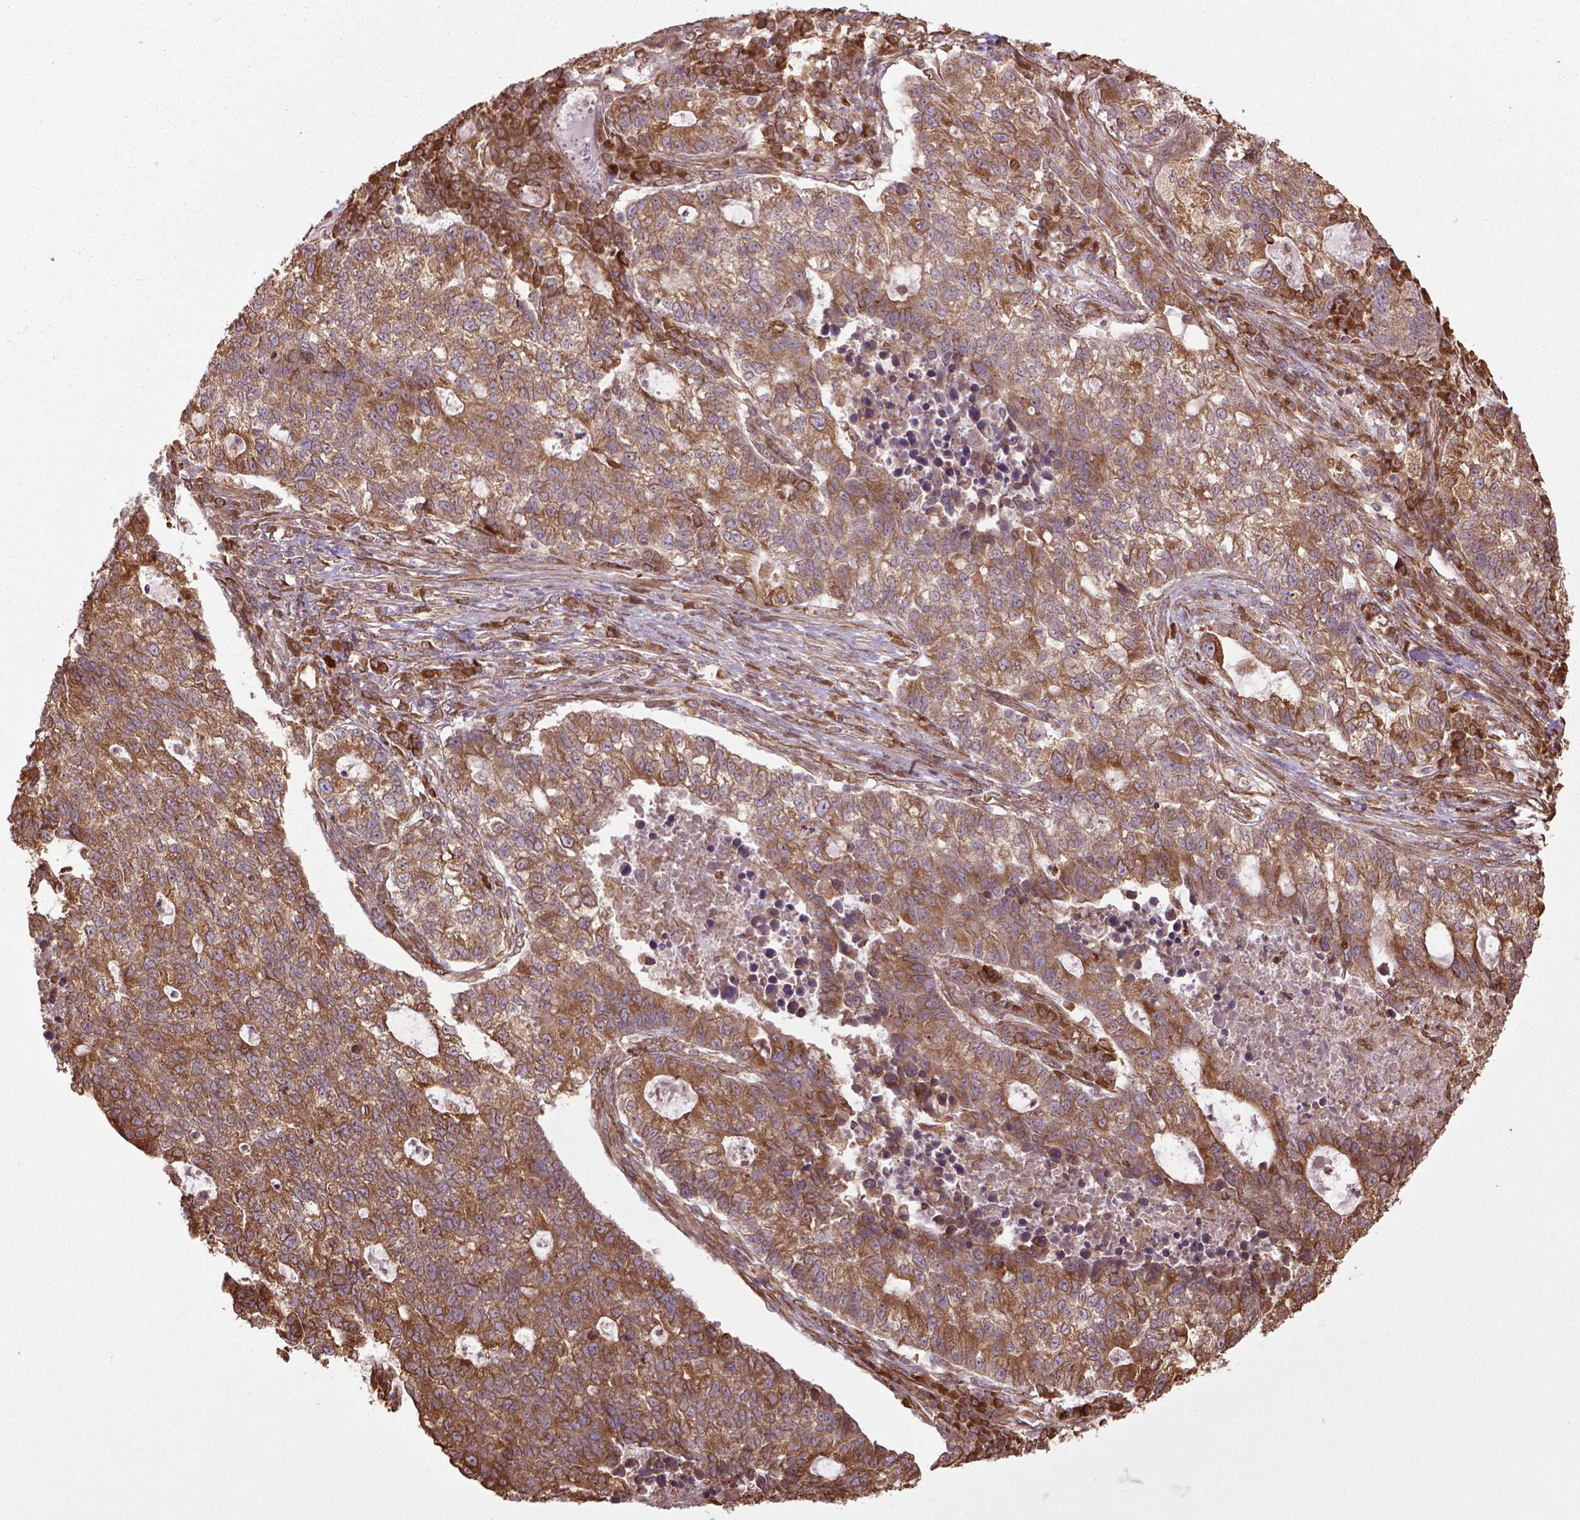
{"staining": {"intensity": "moderate", "quantity": ">75%", "location": "cytoplasmic/membranous"}, "tissue": "lung cancer", "cell_type": "Tumor cells", "image_type": "cancer", "snomed": [{"axis": "morphology", "description": "Adenocarcinoma, NOS"}, {"axis": "topography", "description": "Lung"}], "caption": "A micrograph showing moderate cytoplasmic/membranous staining in about >75% of tumor cells in lung cancer (adenocarcinoma), as visualized by brown immunohistochemical staining.", "gene": "GAS1", "patient": {"sex": "male", "age": 57}}